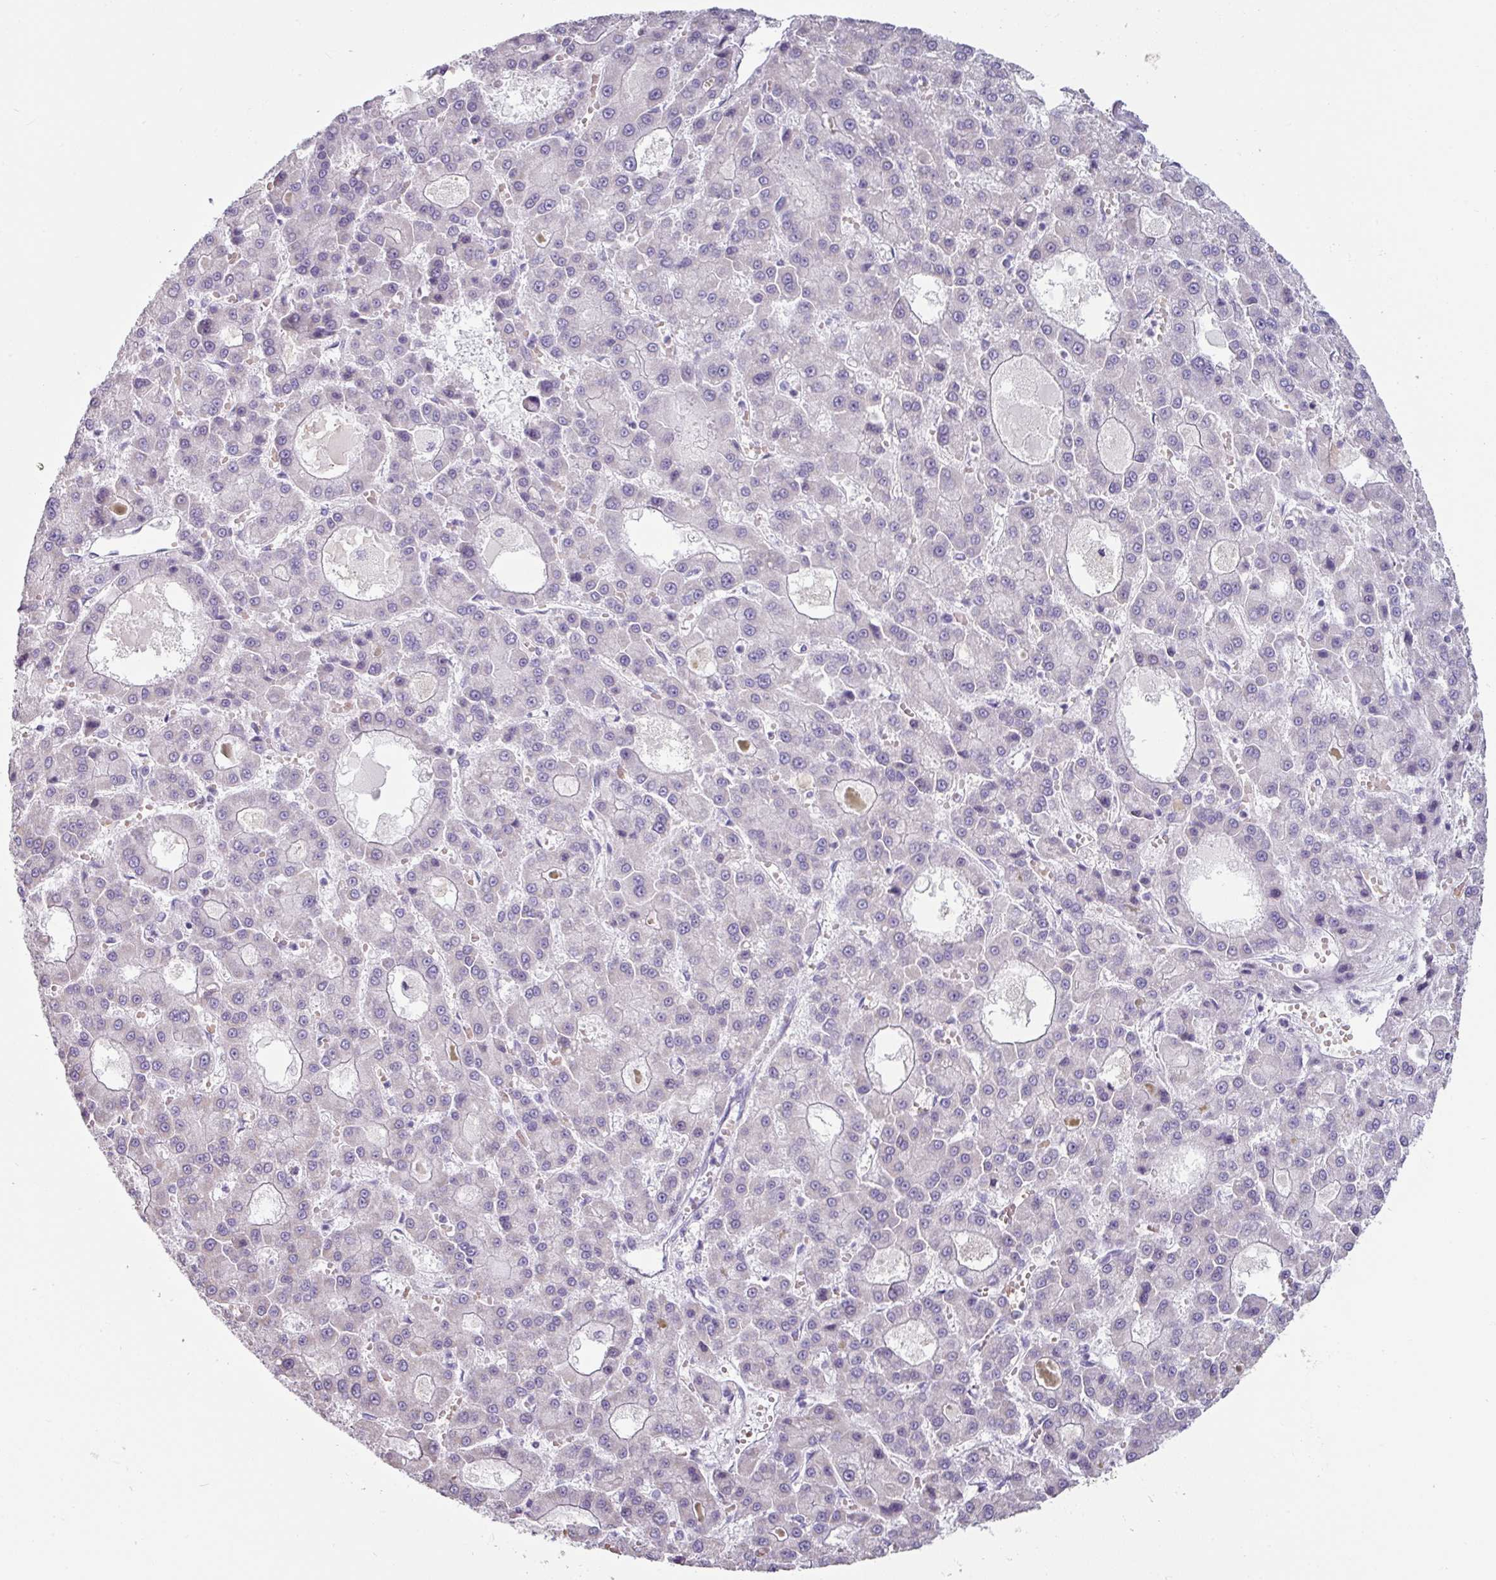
{"staining": {"intensity": "negative", "quantity": "none", "location": "none"}, "tissue": "liver cancer", "cell_type": "Tumor cells", "image_type": "cancer", "snomed": [{"axis": "morphology", "description": "Carcinoma, Hepatocellular, NOS"}, {"axis": "topography", "description": "Liver"}], "caption": "The image displays no significant expression in tumor cells of liver cancer.", "gene": "CLCA1", "patient": {"sex": "male", "age": 70}}